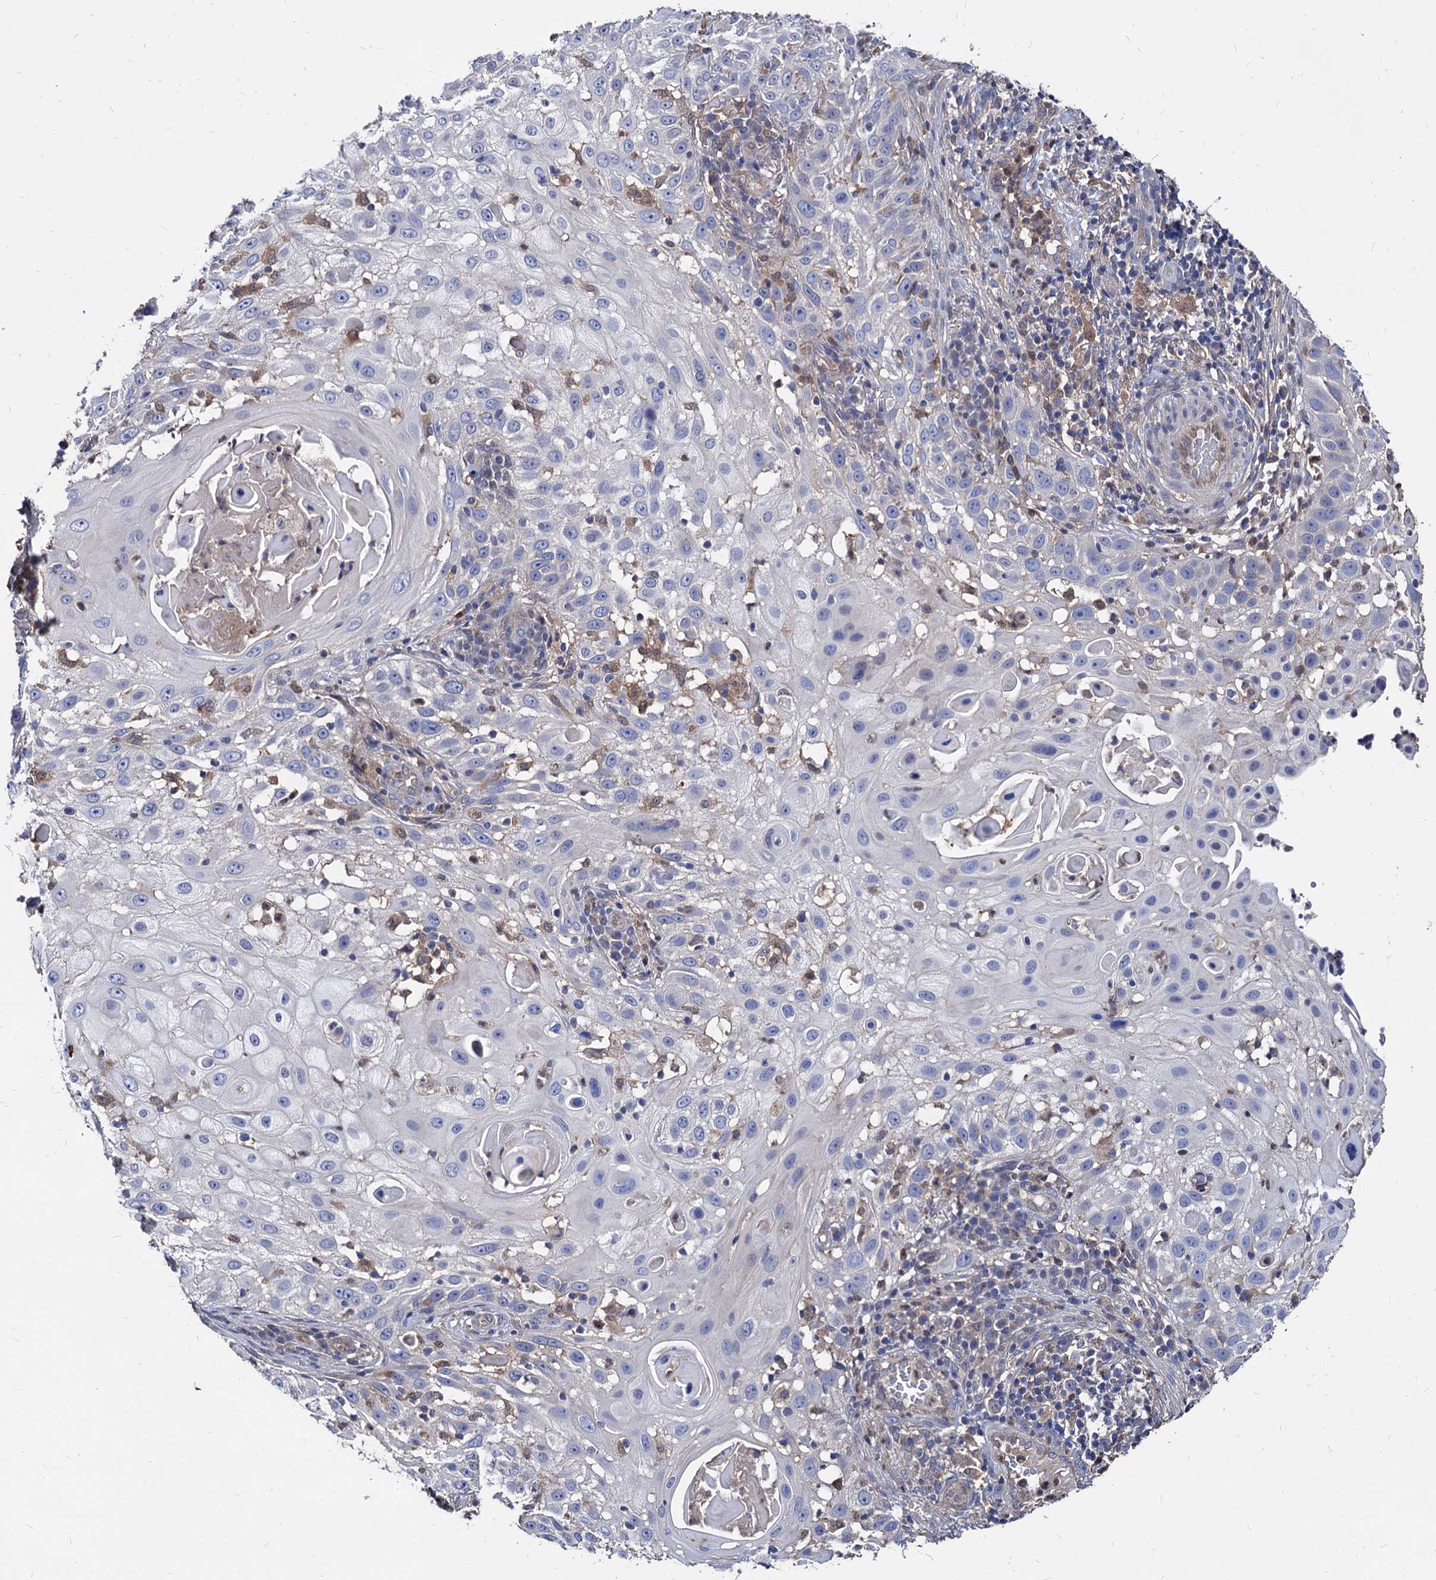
{"staining": {"intensity": "negative", "quantity": "none", "location": "none"}, "tissue": "skin cancer", "cell_type": "Tumor cells", "image_type": "cancer", "snomed": [{"axis": "morphology", "description": "Squamous cell carcinoma, NOS"}, {"axis": "topography", "description": "Skin"}], "caption": "This is an immunohistochemistry (IHC) photomicrograph of human squamous cell carcinoma (skin). There is no positivity in tumor cells.", "gene": "CPPED1", "patient": {"sex": "female", "age": 44}}